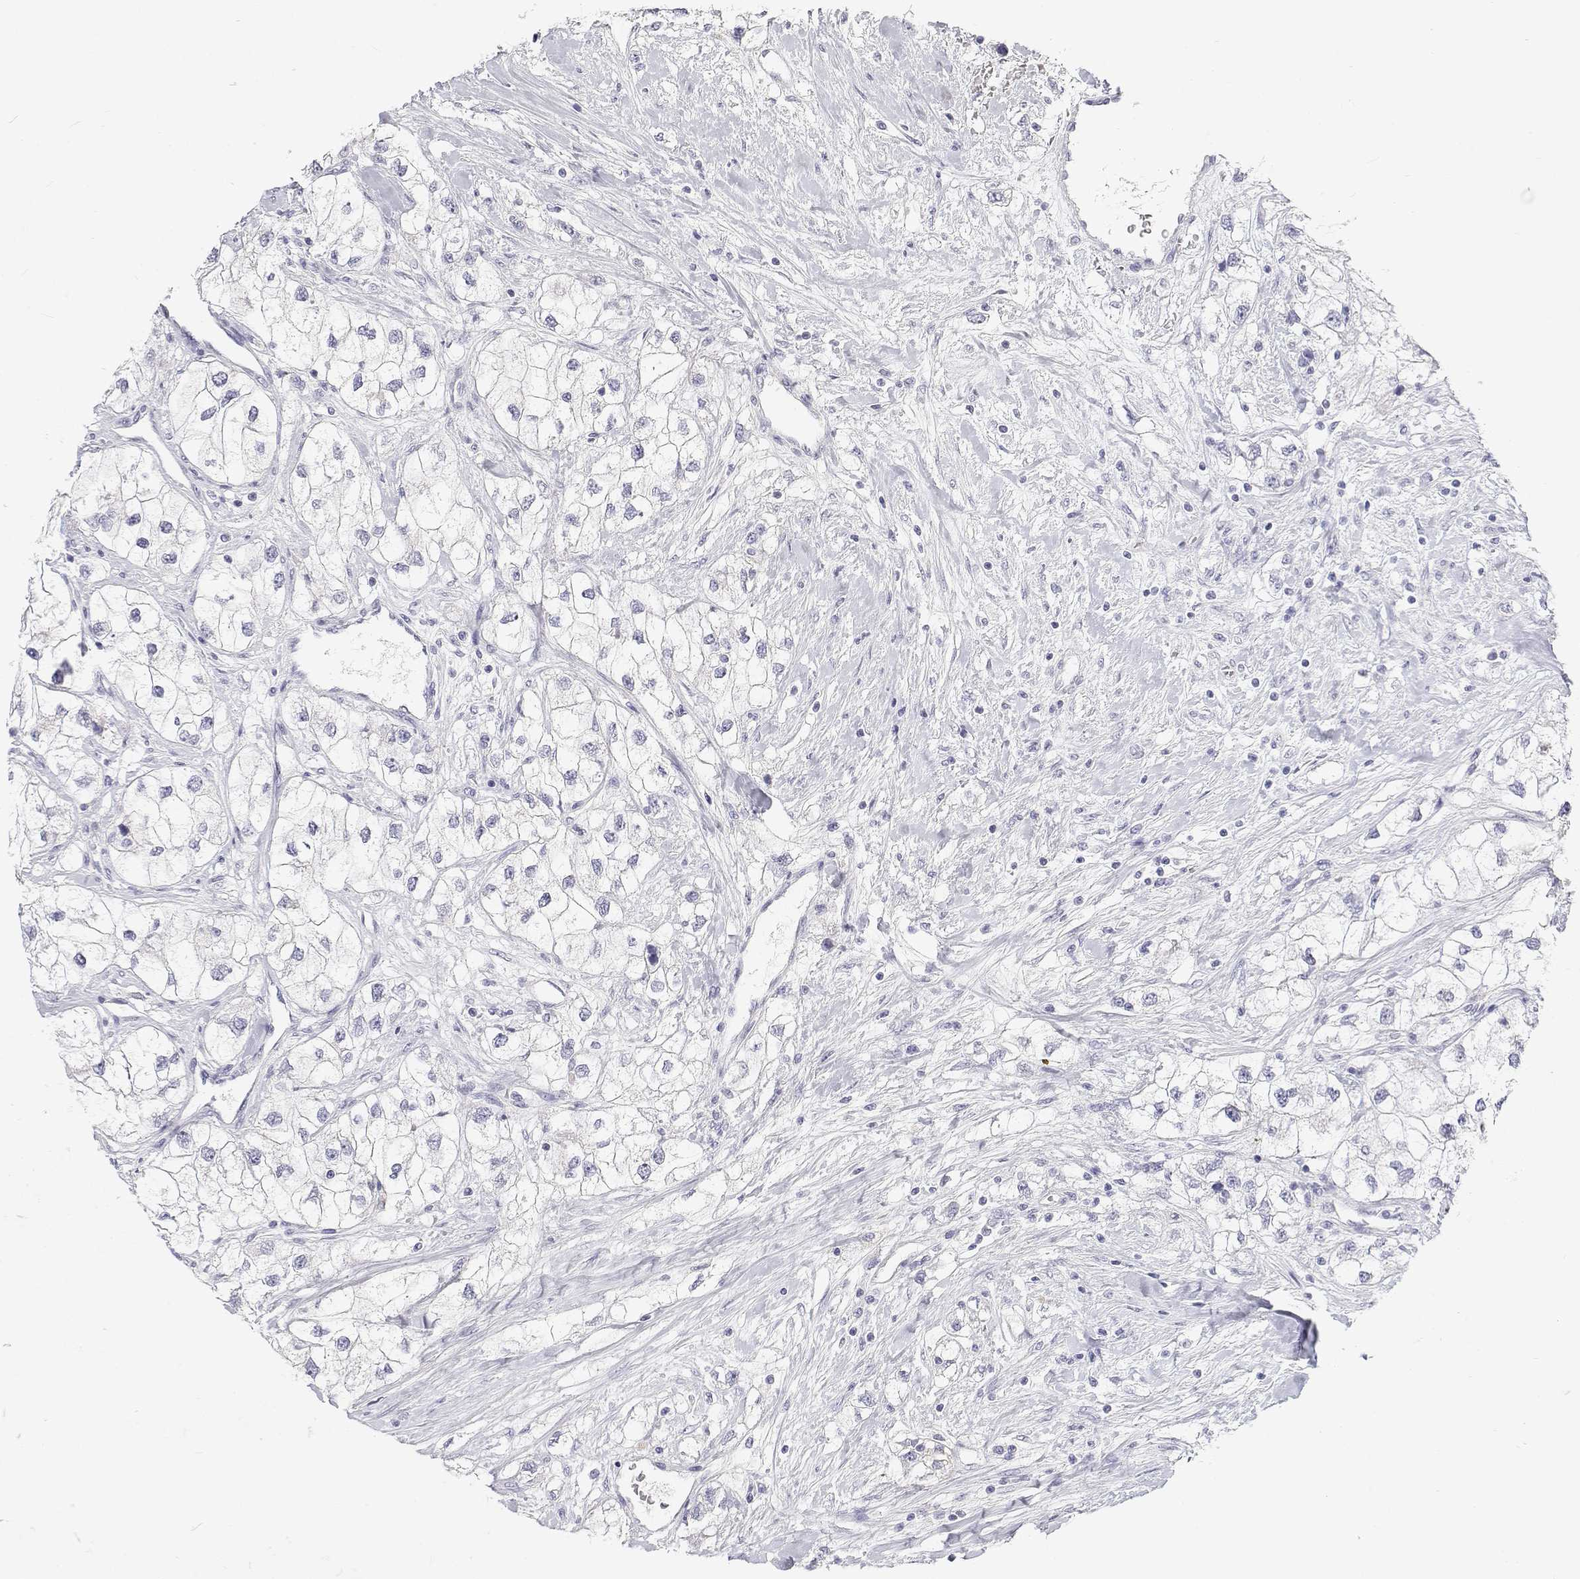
{"staining": {"intensity": "negative", "quantity": "none", "location": "none"}, "tissue": "renal cancer", "cell_type": "Tumor cells", "image_type": "cancer", "snomed": [{"axis": "morphology", "description": "Adenocarcinoma, NOS"}, {"axis": "topography", "description": "Kidney"}], "caption": "DAB (3,3'-diaminobenzidine) immunohistochemical staining of human renal adenocarcinoma demonstrates no significant staining in tumor cells.", "gene": "NCR2", "patient": {"sex": "male", "age": 59}}